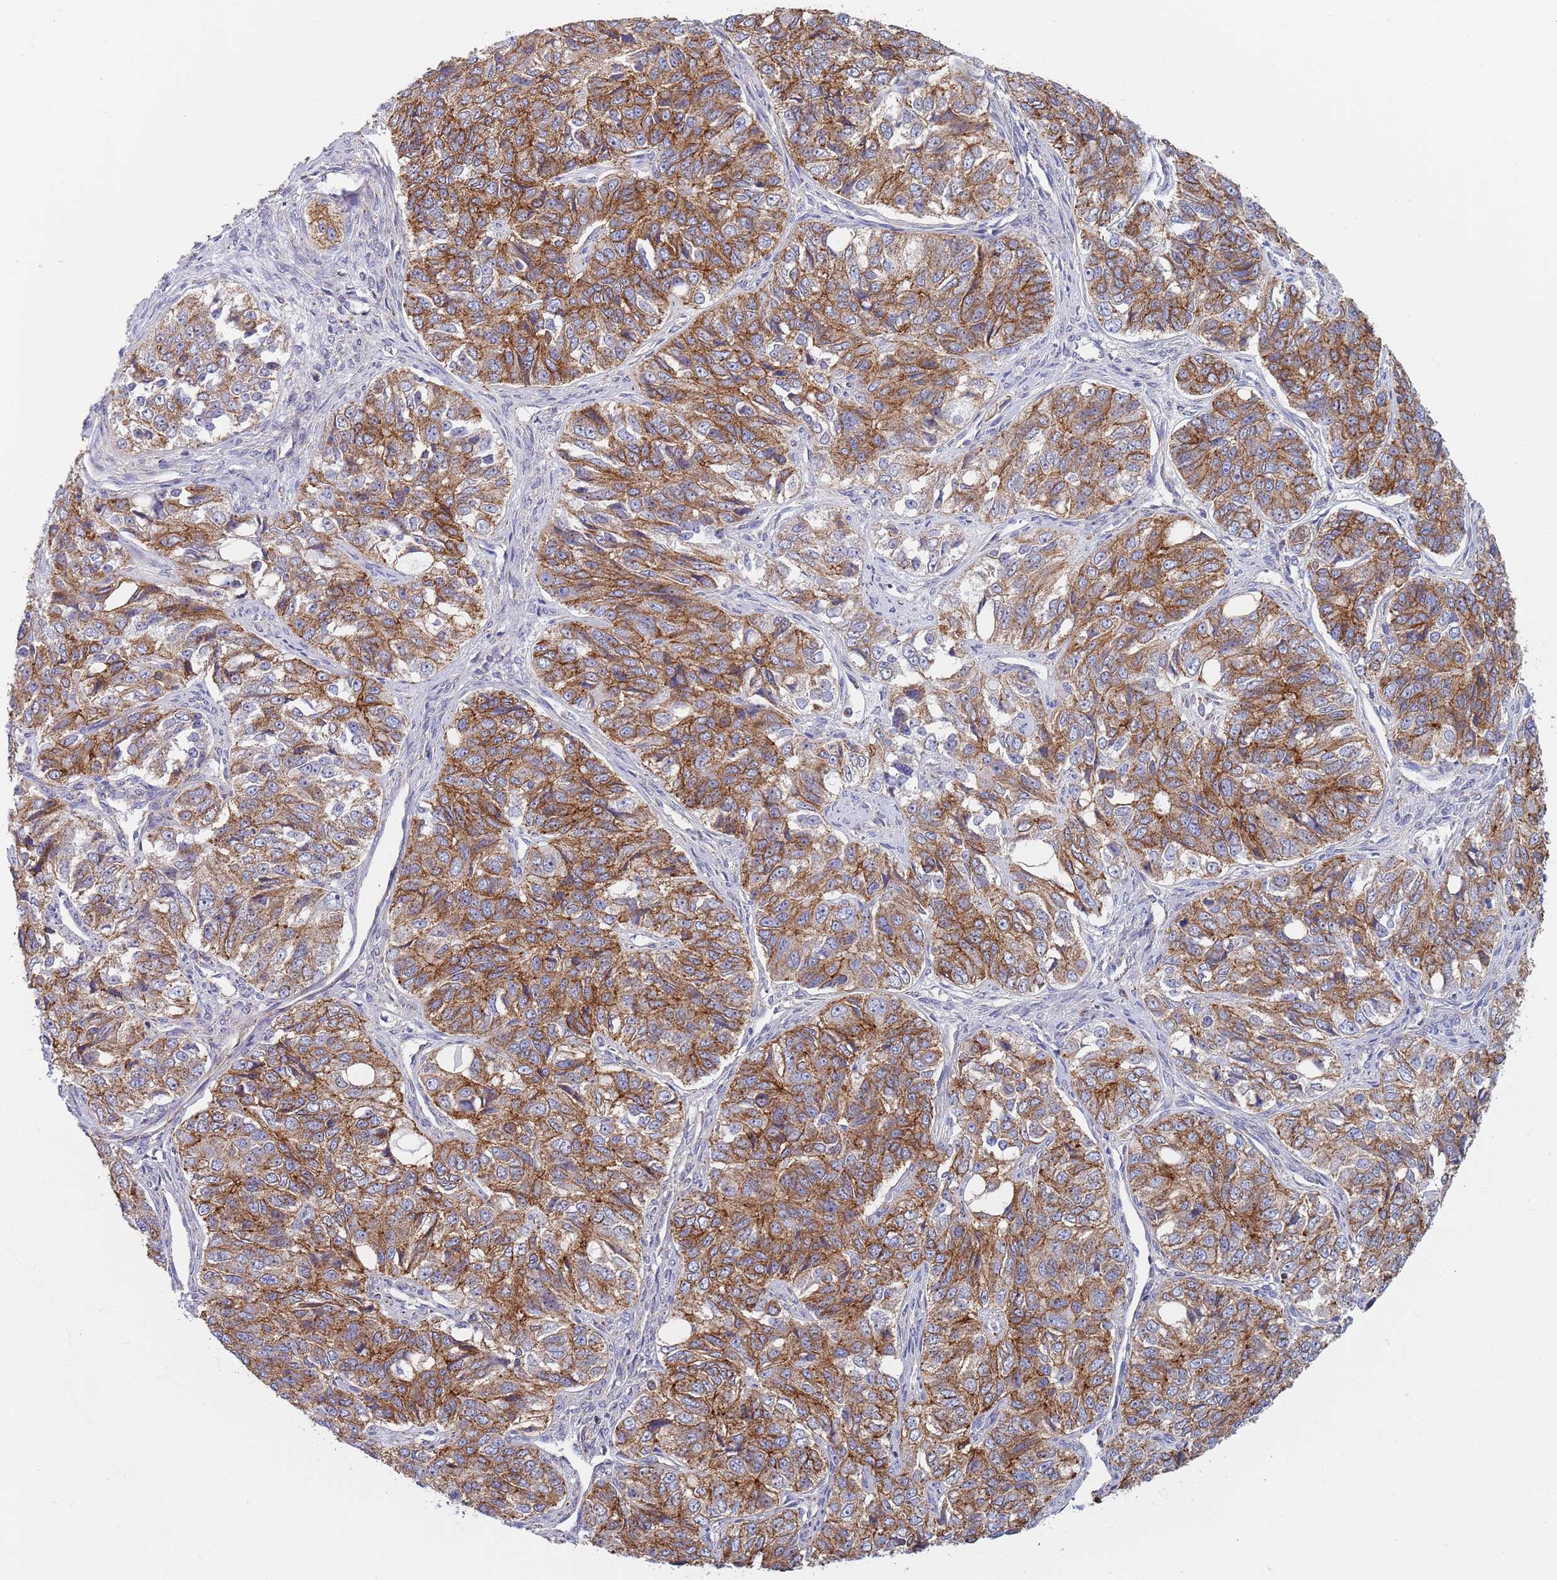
{"staining": {"intensity": "moderate", "quantity": ">75%", "location": "cytoplasmic/membranous"}, "tissue": "ovarian cancer", "cell_type": "Tumor cells", "image_type": "cancer", "snomed": [{"axis": "morphology", "description": "Carcinoma, endometroid"}, {"axis": "topography", "description": "Ovary"}], "caption": "Ovarian endometroid carcinoma tissue shows moderate cytoplasmic/membranous positivity in approximately >75% of tumor cells, visualized by immunohistochemistry. The staining was performed using DAB, with brown indicating positive protein expression. Nuclei are stained blue with hematoxylin.", "gene": "PWWP3A", "patient": {"sex": "female", "age": 51}}